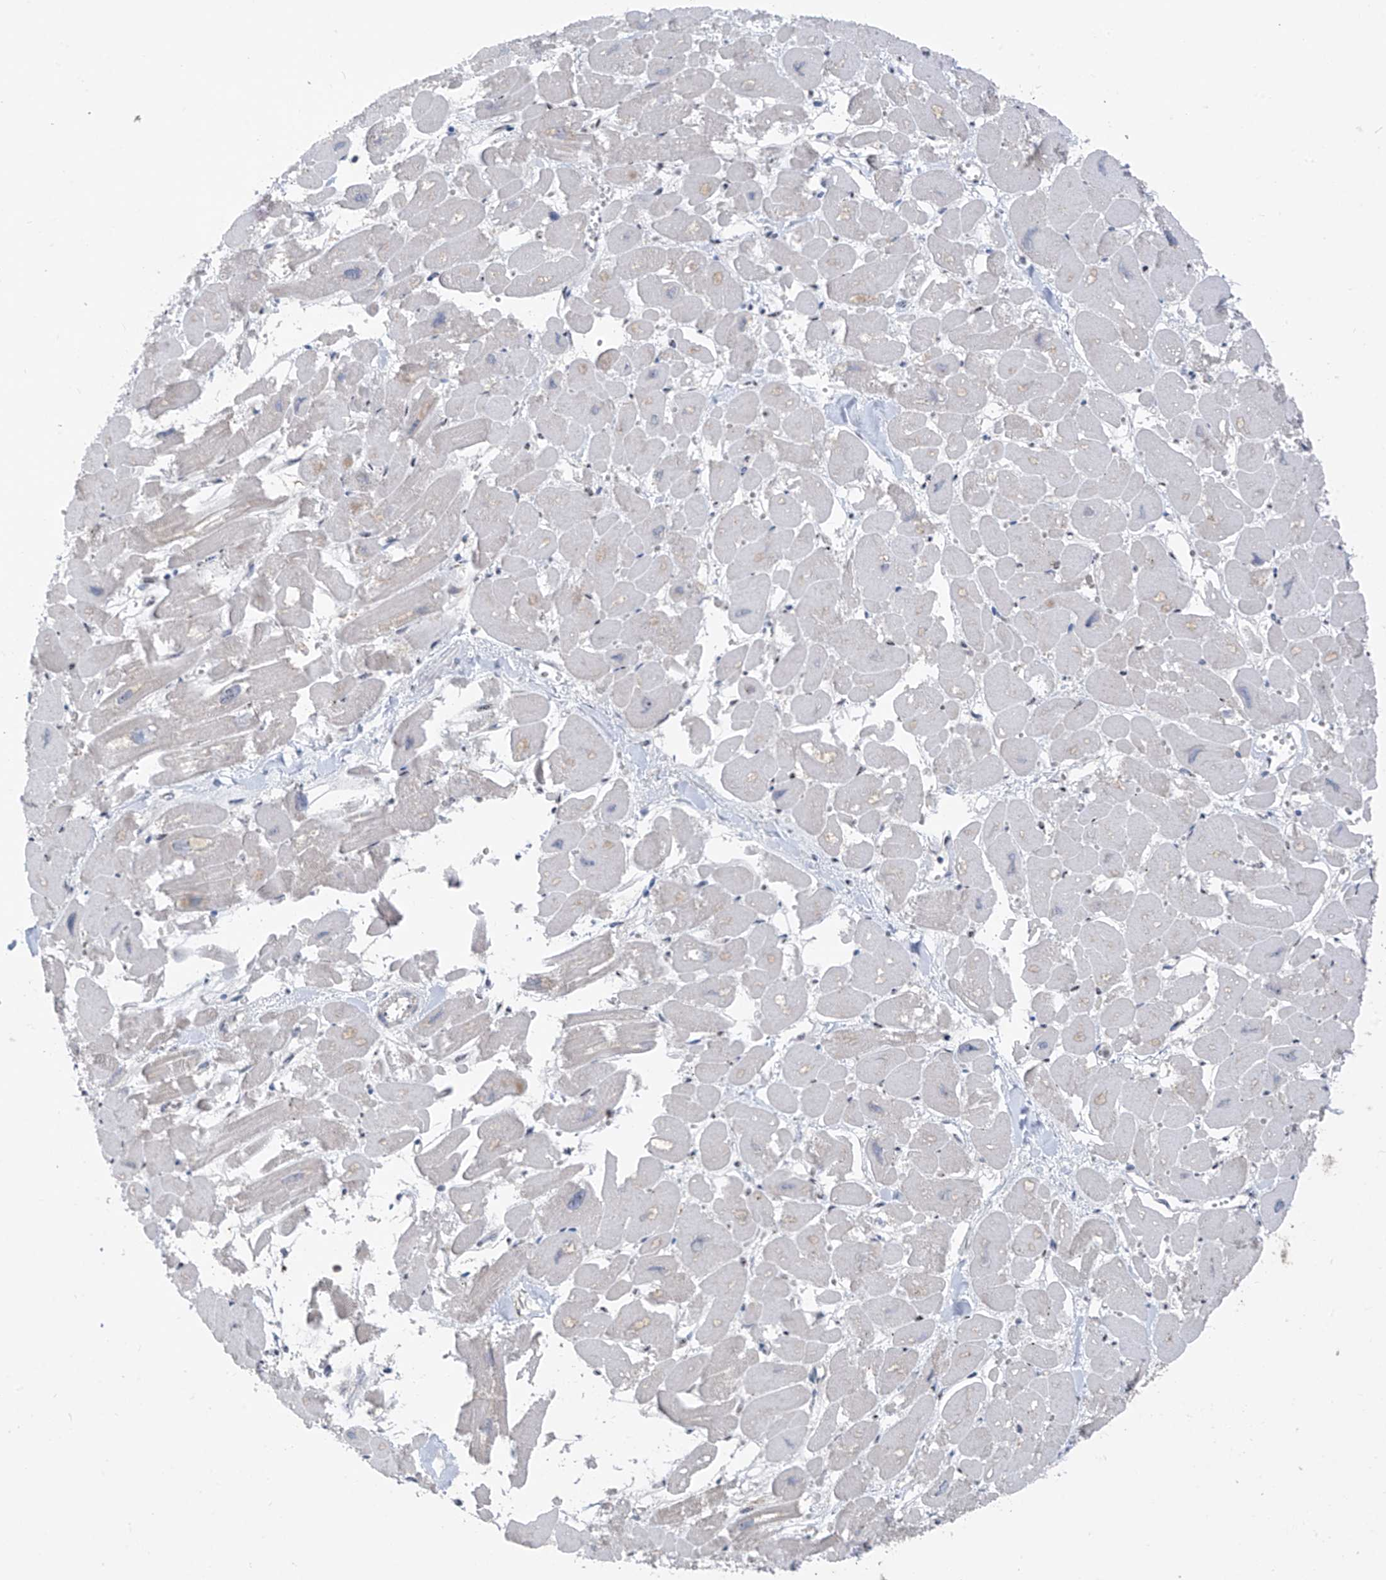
{"staining": {"intensity": "negative", "quantity": "none", "location": "none"}, "tissue": "heart muscle", "cell_type": "Cardiomyocytes", "image_type": "normal", "snomed": [{"axis": "morphology", "description": "Normal tissue, NOS"}, {"axis": "topography", "description": "Heart"}], "caption": "Immunohistochemical staining of benign heart muscle exhibits no significant staining in cardiomyocytes.", "gene": "RPL4", "patient": {"sex": "male", "age": 54}}